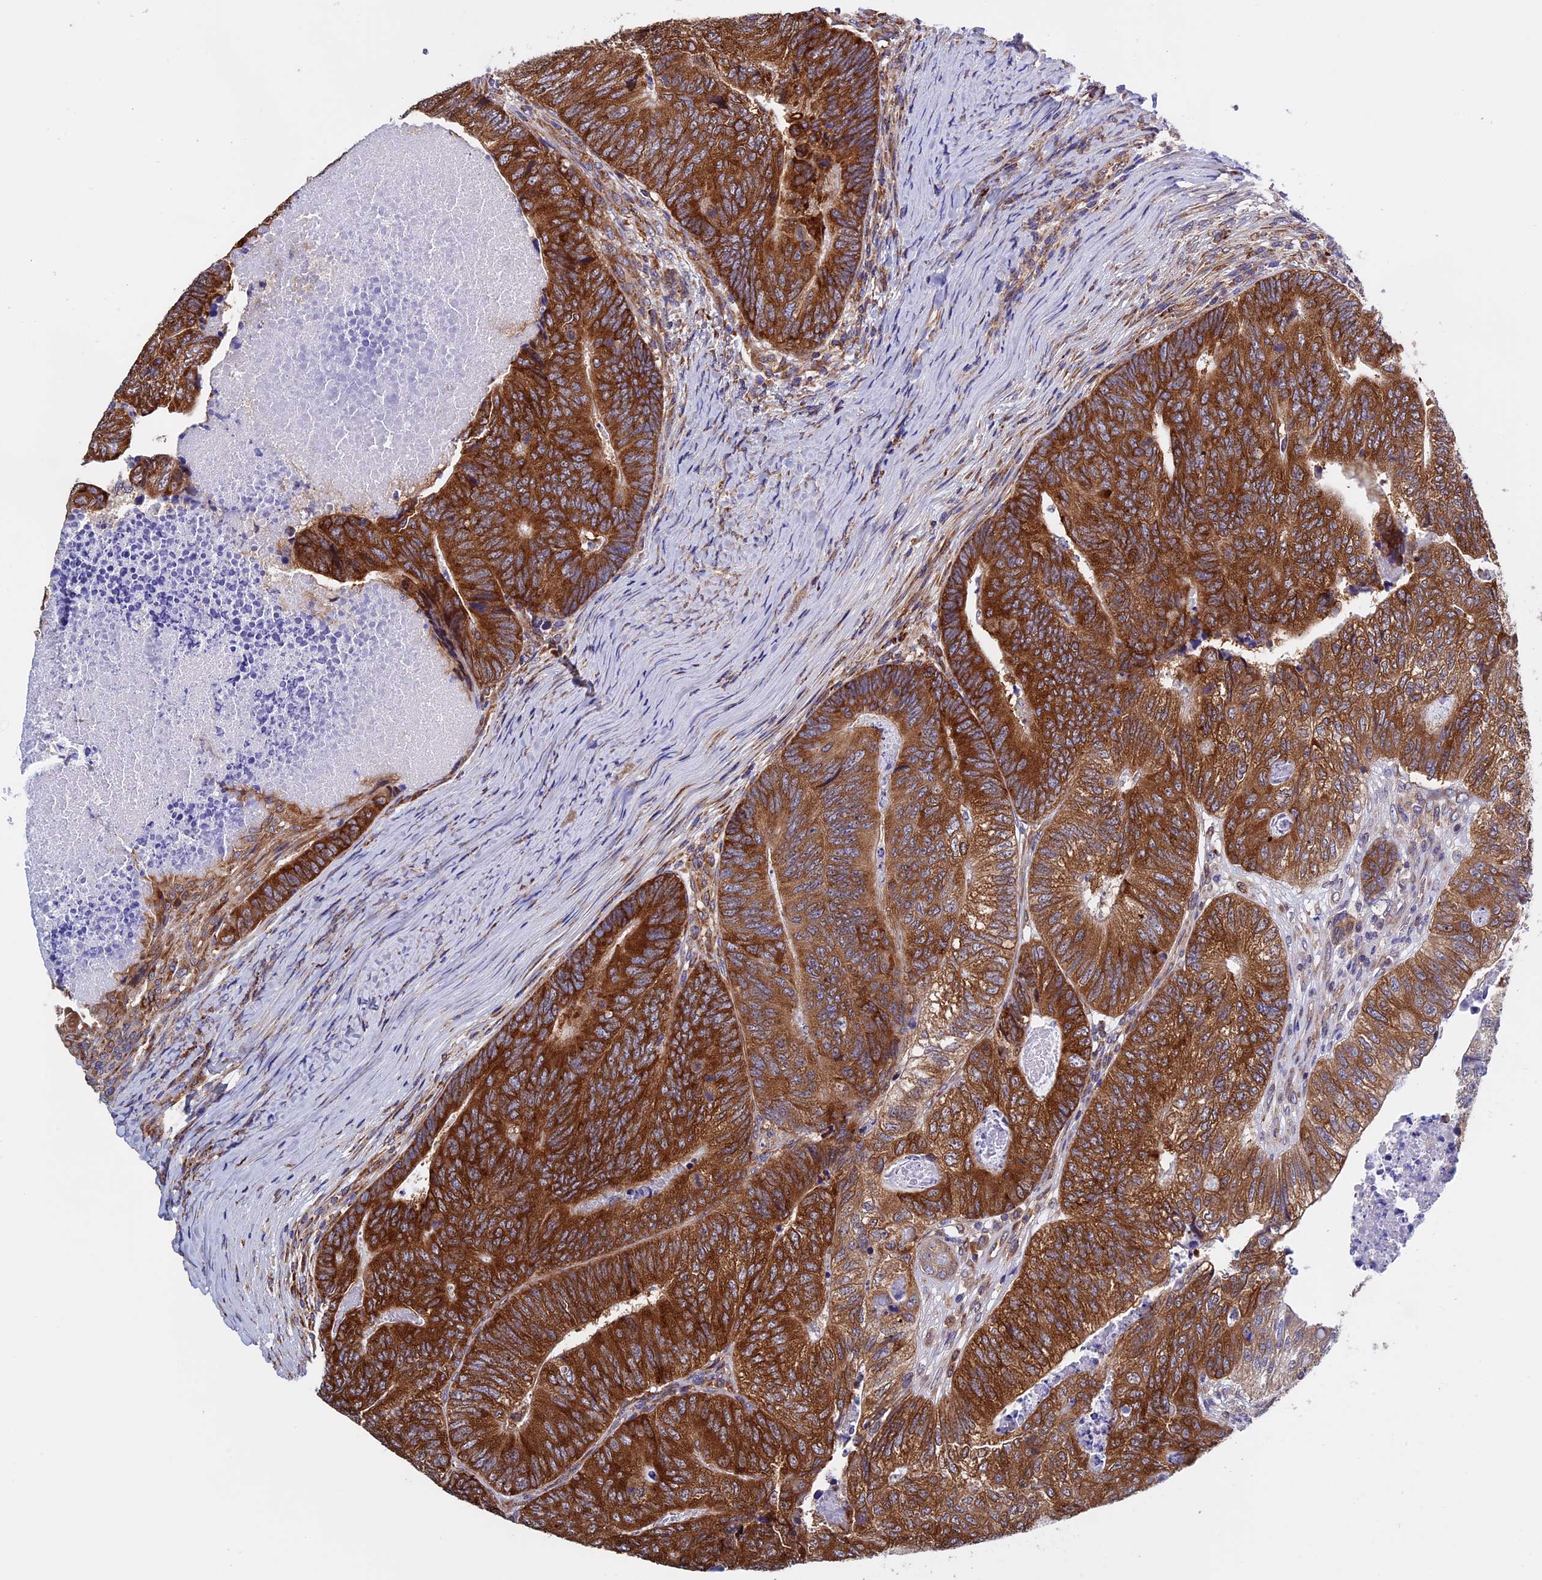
{"staining": {"intensity": "strong", "quantity": ">75%", "location": "cytoplasmic/membranous"}, "tissue": "colorectal cancer", "cell_type": "Tumor cells", "image_type": "cancer", "snomed": [{"axis": "morphology", "description": "Adenocarcinoma, NOS"}, {"axis": "topography", "description": "Colon"}], "caption": "Human colorectal cancer (adenocarcinoma) stained for a protein (brown) demonstrates strong cytoplasmic/membranous positive staining in about >75% of tumor cells.", "gene": "SLC9A5", "patient": {"sex": "female", "age": 67}}